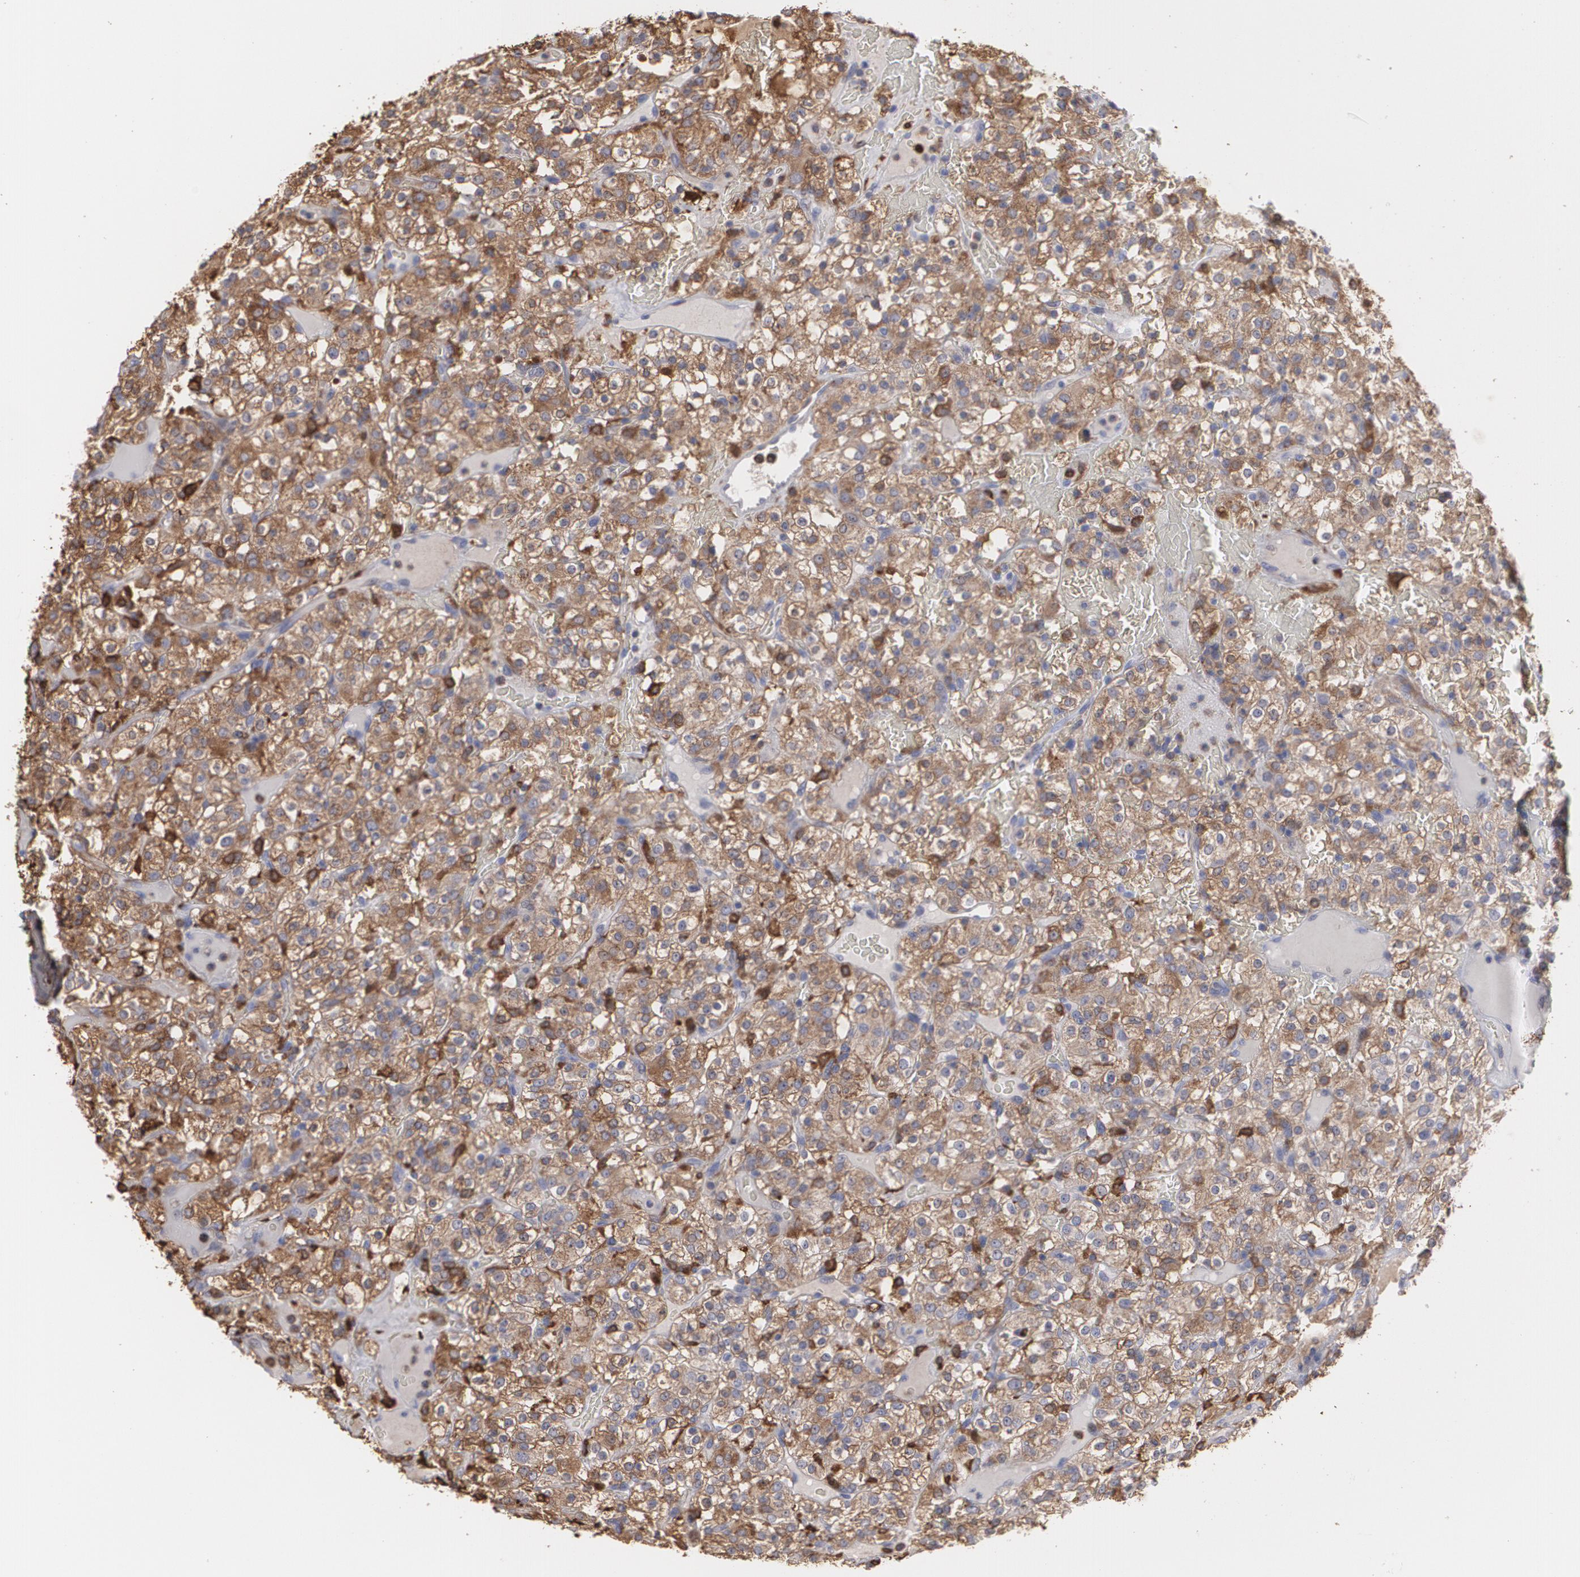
{"staining": {"intensity": "strong", "quantity": ">75%", "location": "cytoplasmic/membranous"}, "tissue": "renal cancer", "cell_type": "Tumor cells", "image_type": "cancer", "snomed": [{"axis": "morphology", "description": "Normal tissue, NOS"}, {"axis": "morphology", "description": "Adenocarcinoma, NOS"}, {"axis": "topography", "description": "Kidney"}], "caption": "Immunohistochemical staining of adenocarcinoma (renal) reveals high levels of strong cytoplasmic/membranous expression in about >75% of tumor cells.", "gene": "ODC1", "patient": {"sex": "female", "age": 72}}